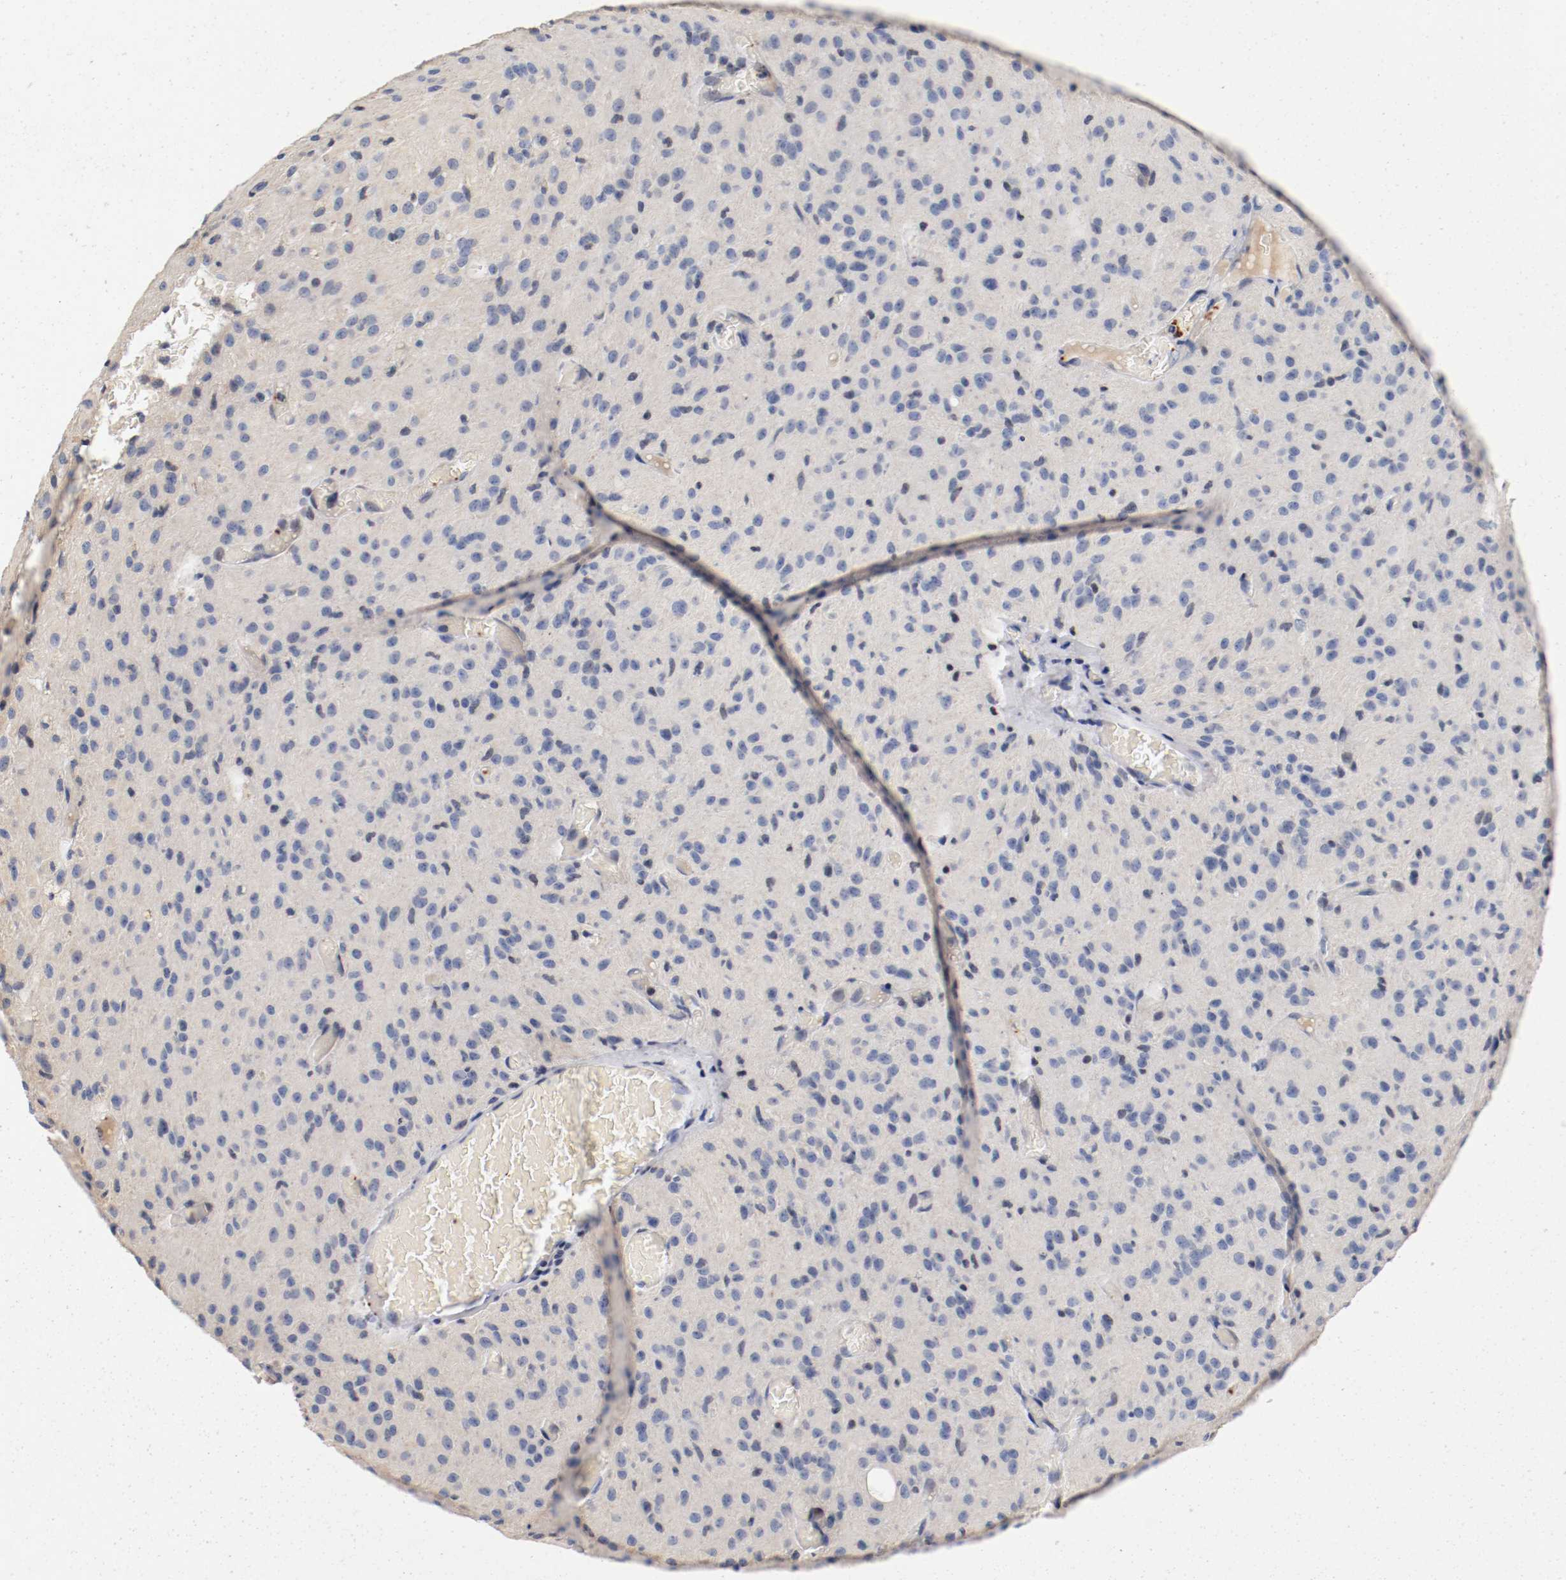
{"staining": {"intensity": "negative", "quantity": "none", "location": "none"}, "tissue": "glioma", "cell_type": "Tumor cells", "image_type": "cancer", "snomed": [{"axis": "morphology", "description": "Glioma, malignant, High grade"}, {"axis": "topography", "description": "Brain"}], "caption": "DAB (3,3'-diaminobenzidine) immunohistochemical staining of human malignant glioma (high-grade) demonstrates no significant staining in tumor cells.", "gene": "PIM1", "patient": {"sex": "female", "age": 59}}